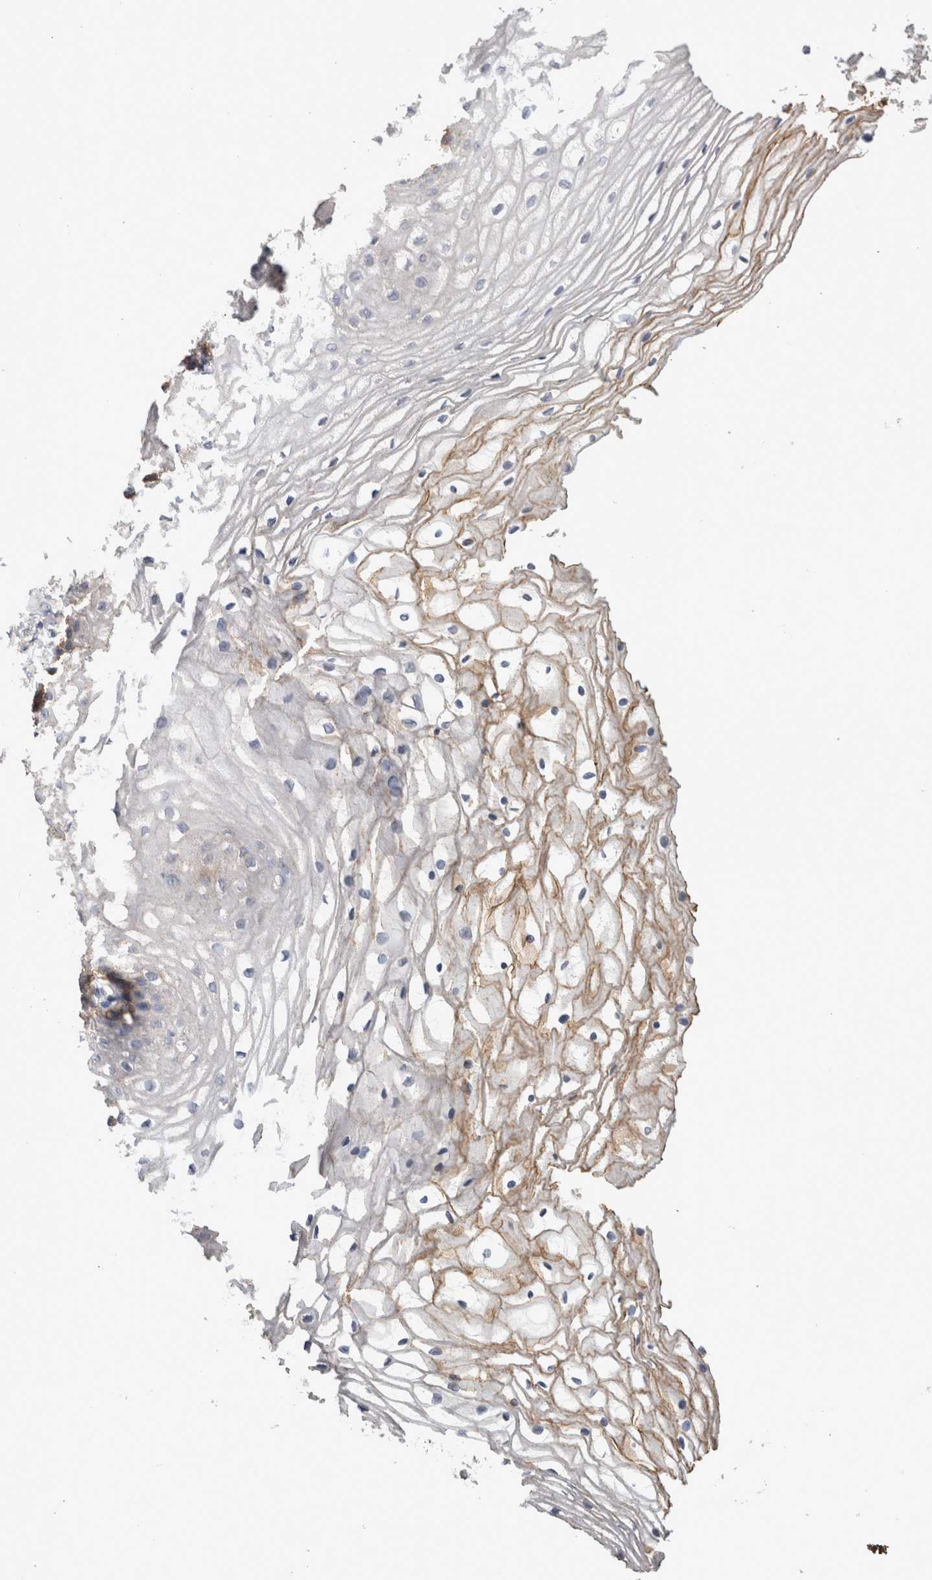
{"staining": {"intensity": "moderate", "quantity": "<25%", "location": "cytoplasmic/membranous"}, "tissue": "vagina", "cell_type": "Squamous epithelial cells", "image_type": "normal", "snomed": [{"axis": "morphology", "description": "Normal tissue, NOS"}, {"axis": "topography", "description": "Vagina"}], "caption": "The image exhibits staining of benign vagina, revealing moderate cytoplasmic/membranous protein positivity (brown color) within squamous epithelial cells.", "gene": "CNTFR", "patient": {"sex": "female", "age": 60}}